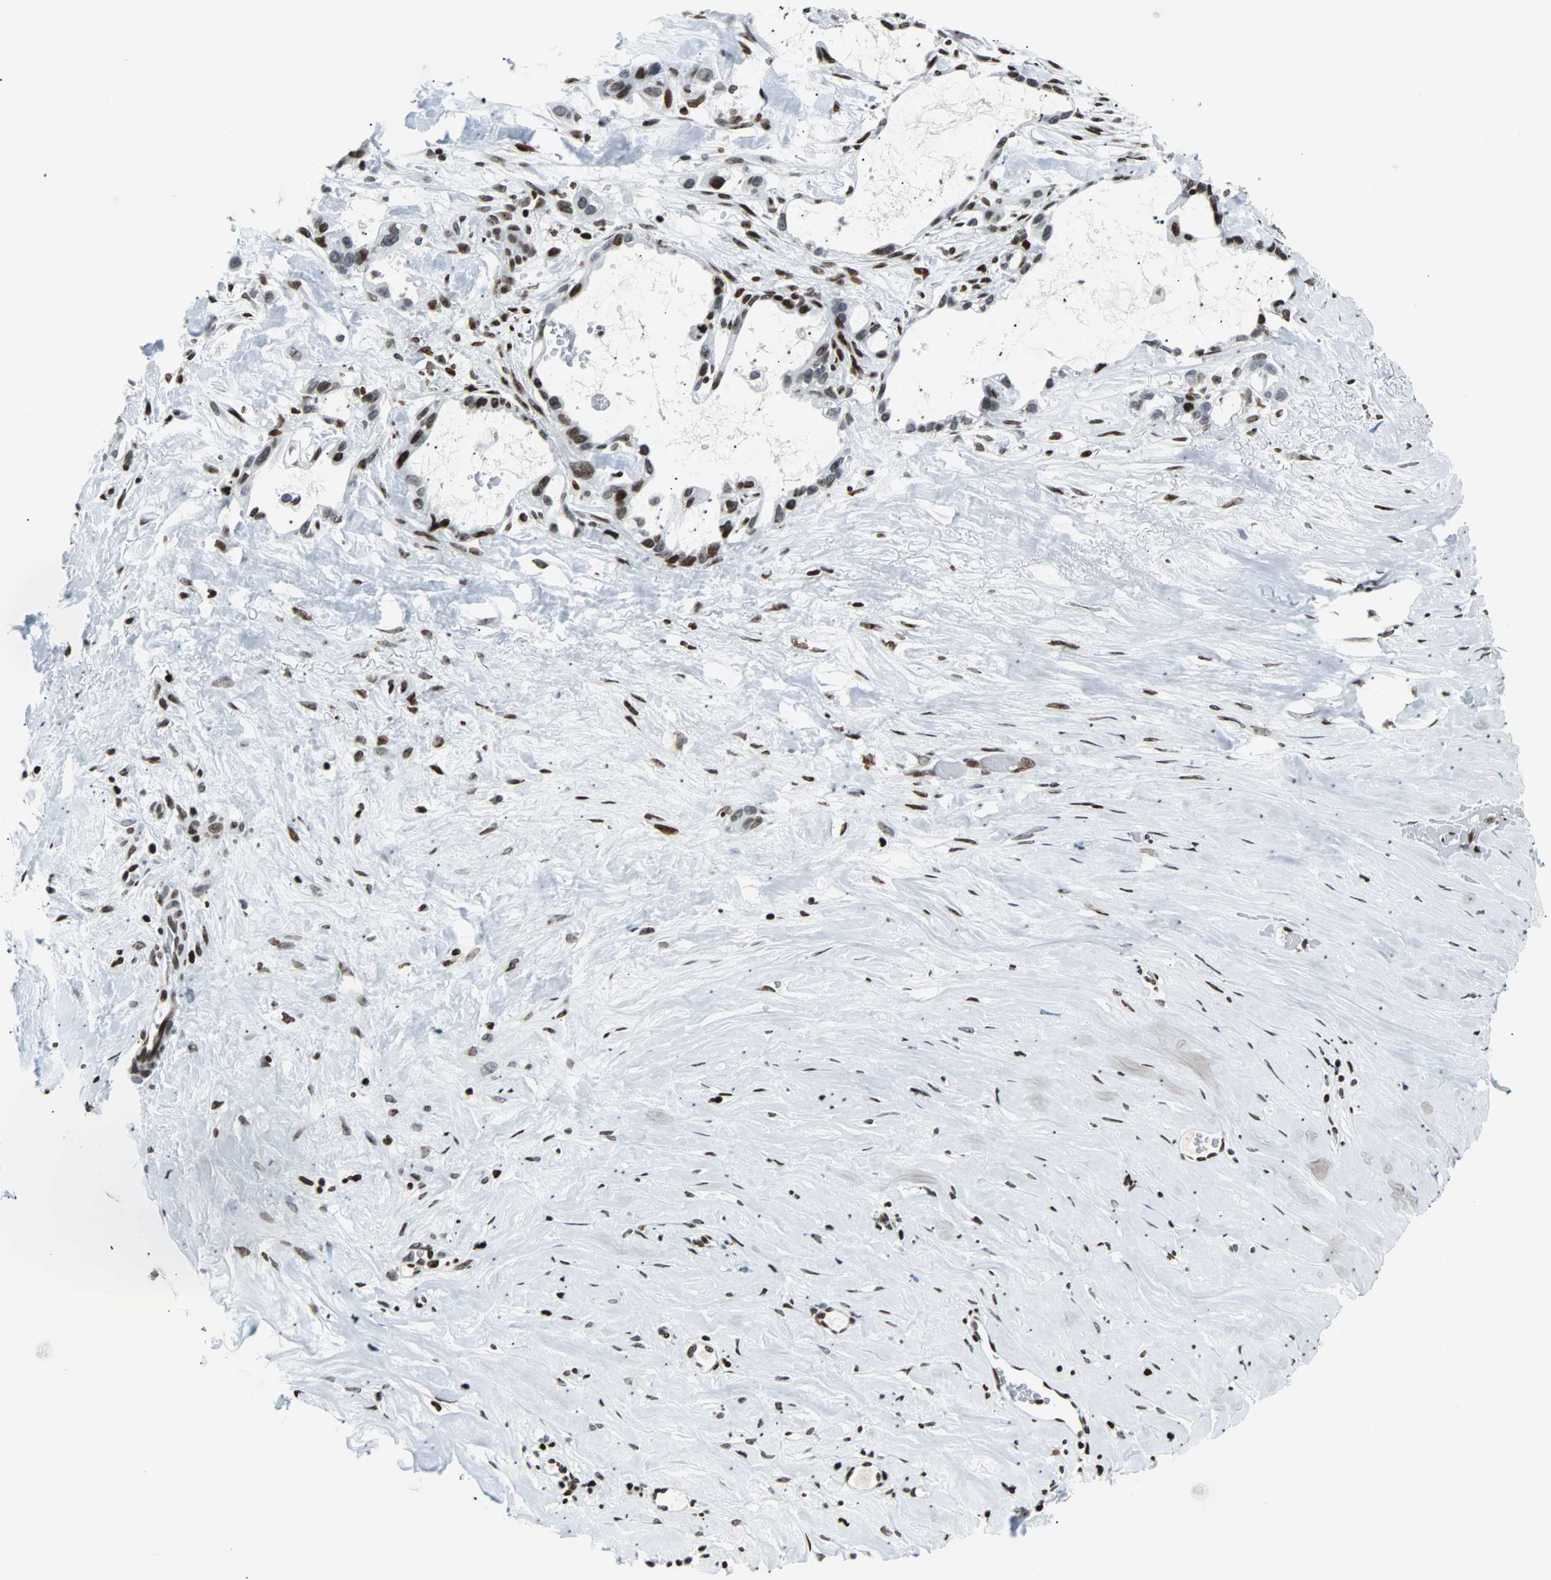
{"staining": {"intensity": "strong", "quantity": "25%-75%", "location": "nuclear"}, "tissue": "liver cancer", "cell_type": "Tumor cells", "image_type": "cancer", "snomed": [{"axis": "morphology", "description": "Cholangiocarcinoma"}, {"axis": "topography", "description": "Liver"}], "caption": "Protein staining displays strong nuclear positivity in about 25%-75% of tumor cells in liver cholangiocarcinoma.", "gene": "ZNF131", "patient": {"sex": "female", "age": 65}}